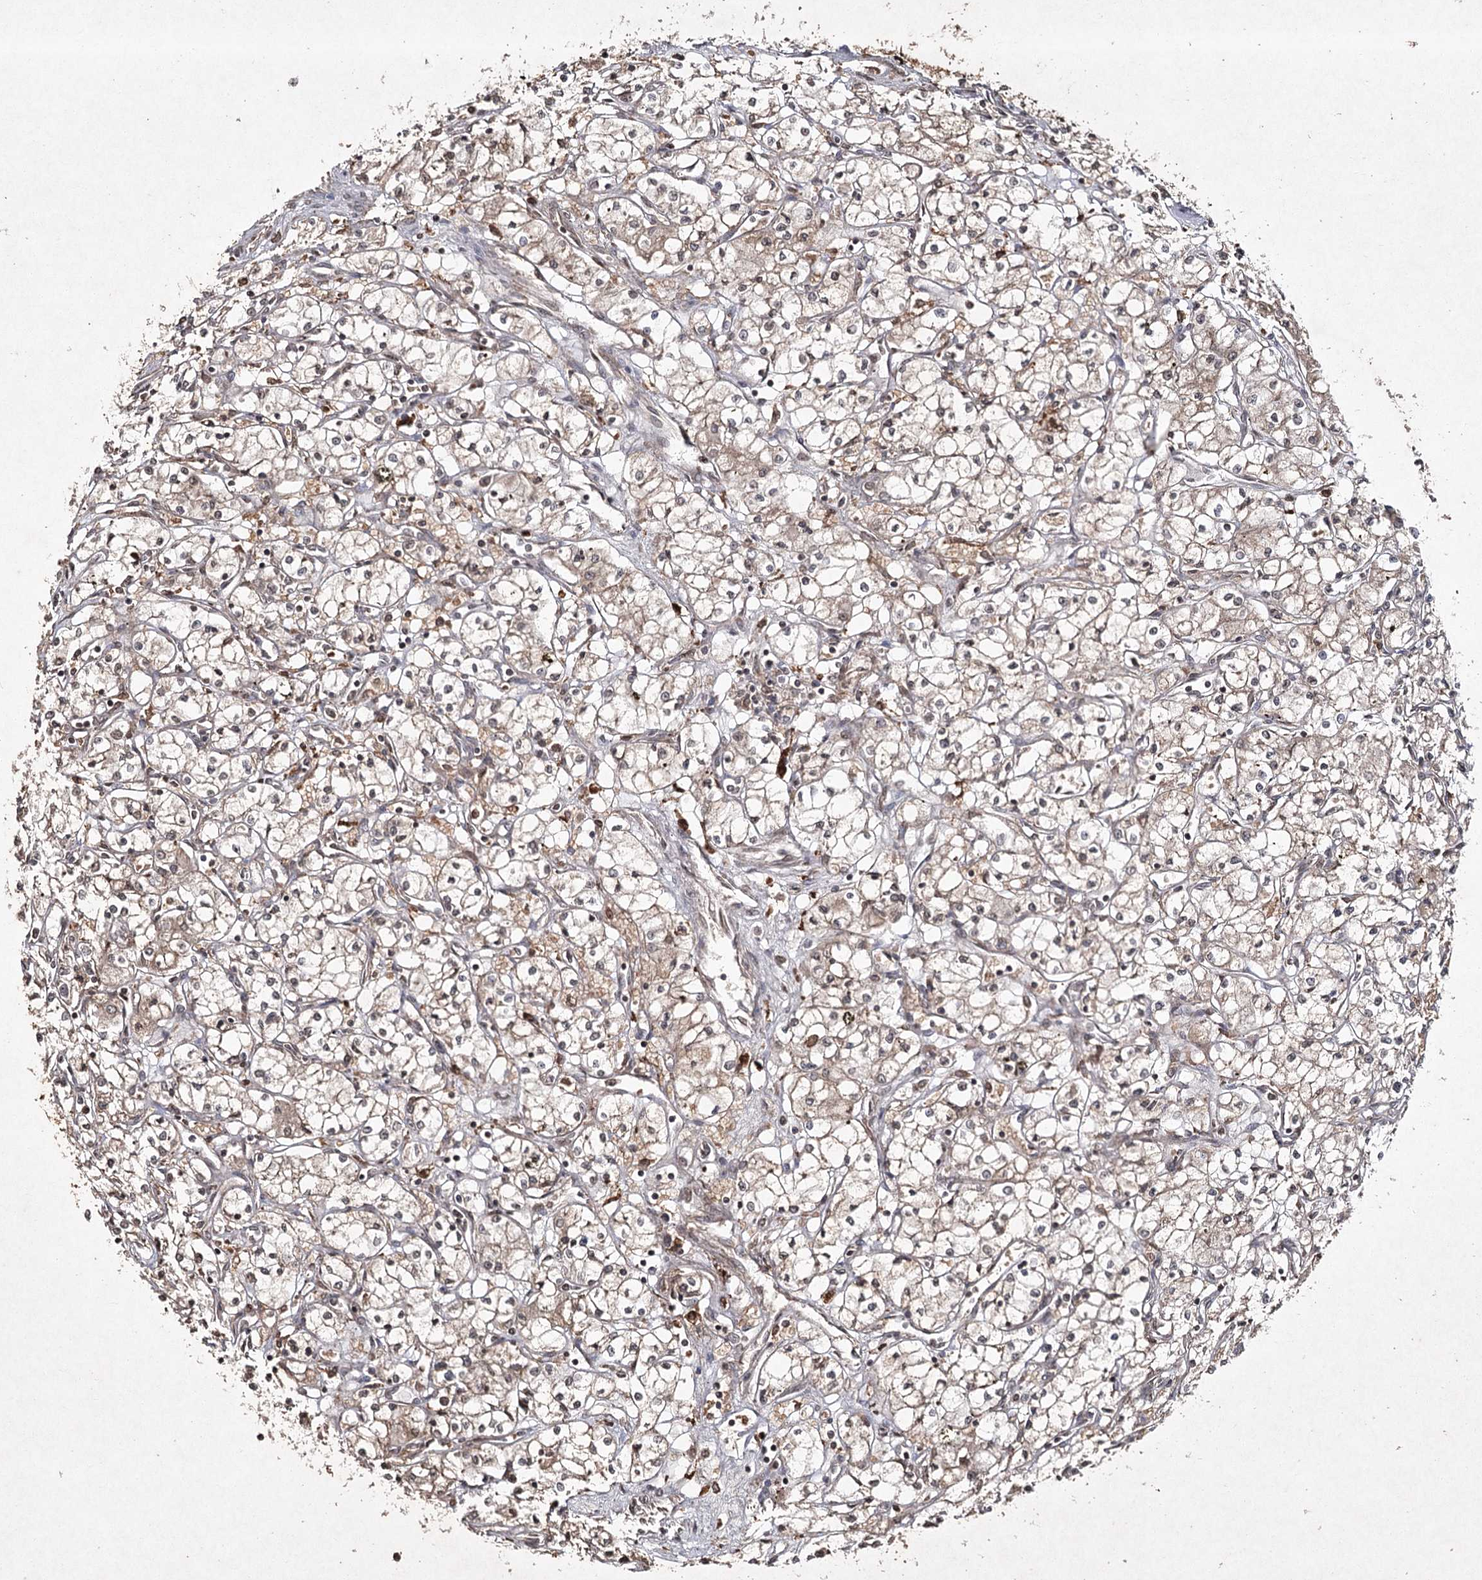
{"staining": {"intensity": "weak", "quantity": "<25%", "location": "cytoplasmic/membranous"}, "tissue": "renal cancer", "cell_type": "Tumor cells", "image_type": "cancer", "snomed": [{"axis": "morphology", "description": "Adenocarcinoma, NOS"}, {"axis": "topography", "description": "Kidney"}], "caption": "An IHC image of renal cancer is shown. There is no staining in tumor cells of renal cancer.", "gene": "CYP2B6", "patient": {"sex": "male", "age": 59}}